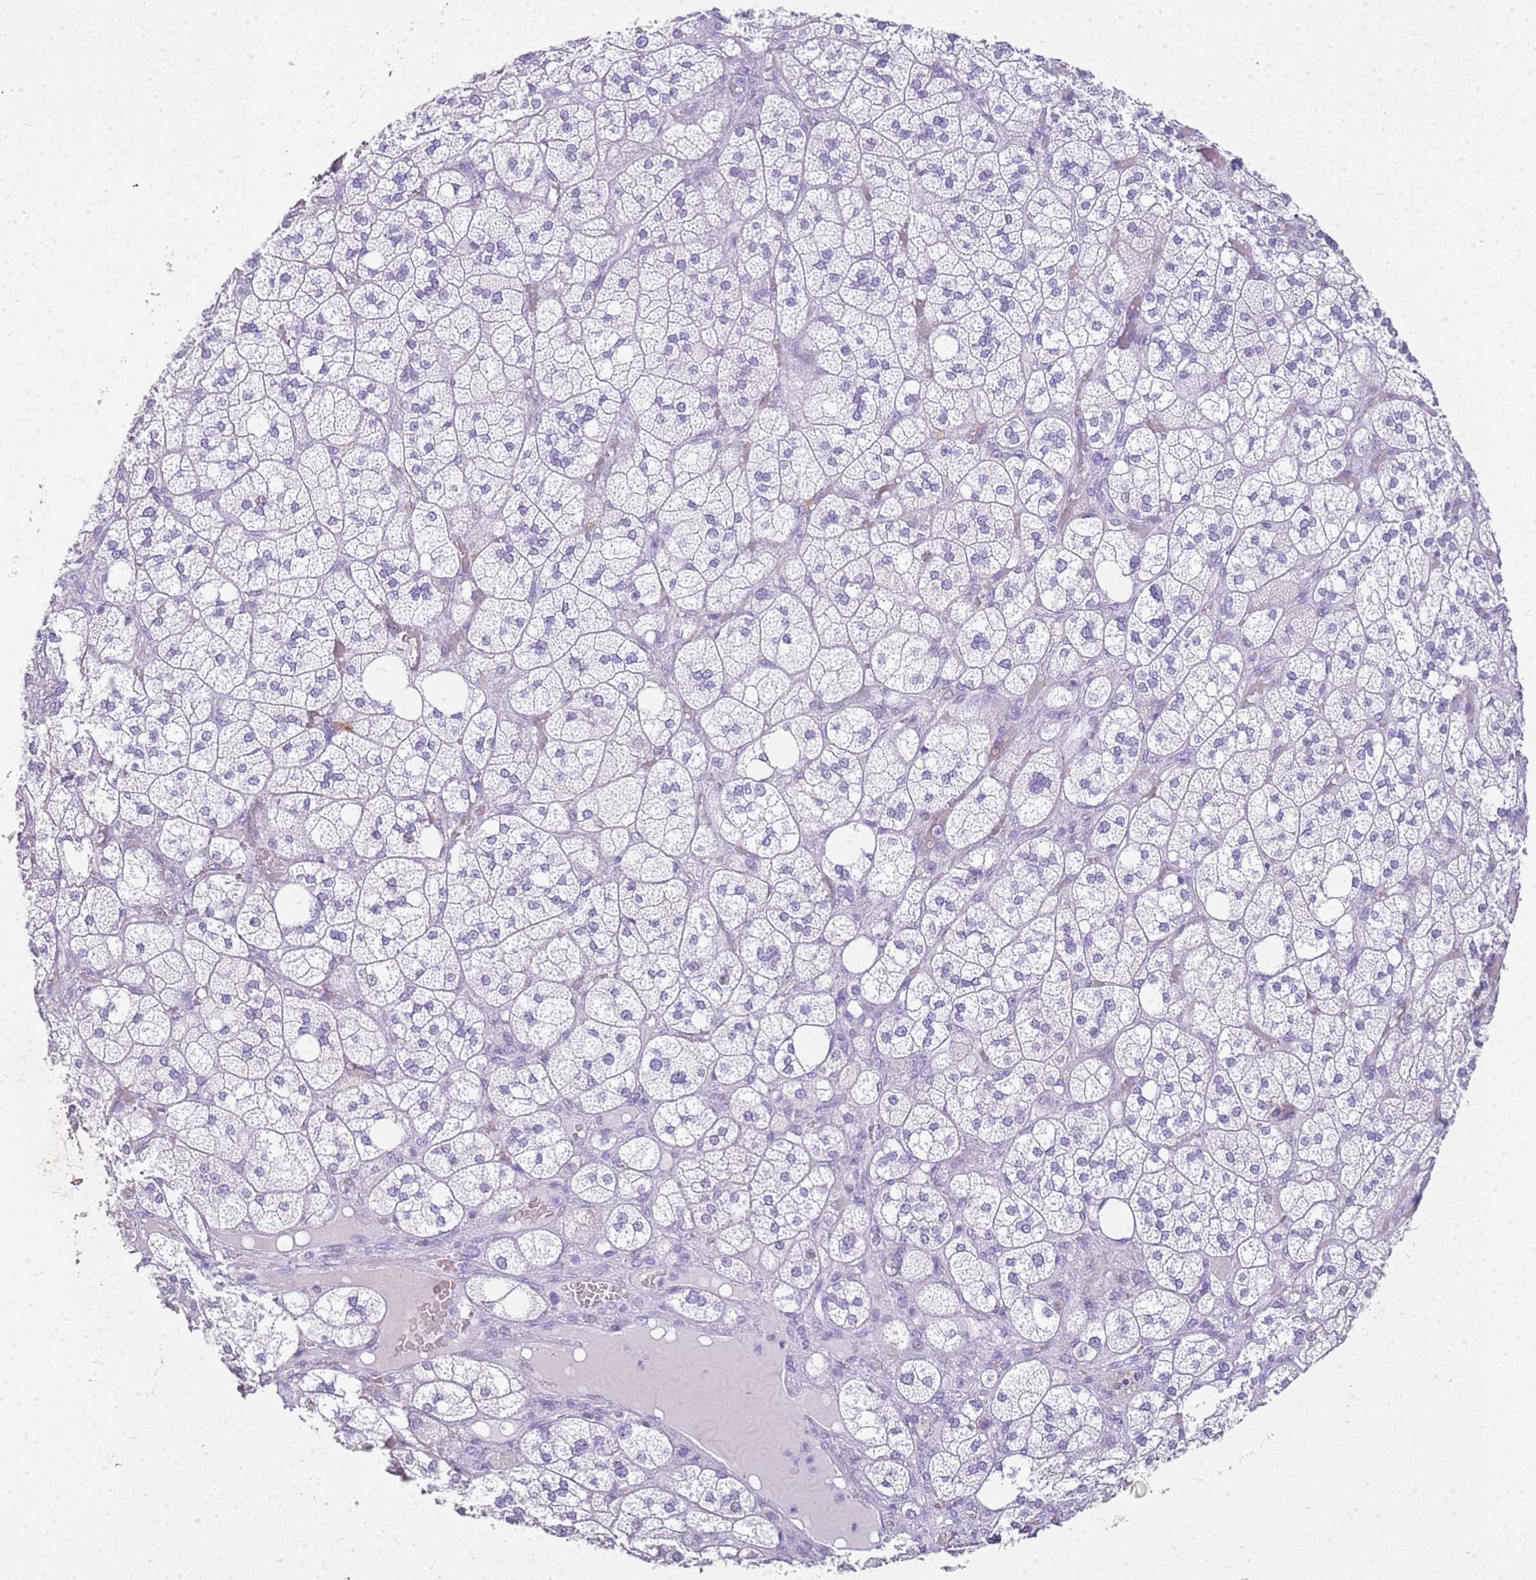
{"staining": {"intensity": "negative", "quantity": "none", "location": "none"}, "tissue": "adrenal gland", "cell_type": "Glandular cells", "image_type": "normal", "snomed": [{"axis": "morphology", "description": "Normal tissue, NOS"}, {"axis": "topography", "description": "Adrenal gland"}], "caption": "An IHC photomicrograph of unremarkable adrenal gland is shown. There is no staining in glandular cells of adrenal gland. (Brightfield microscopy of DAB (3,3'-diaminobenzidine) immunohistochemistry (IHC) at high magnification).", "gene": "CA8", "patient": {"sex": "male", "age": 61}}